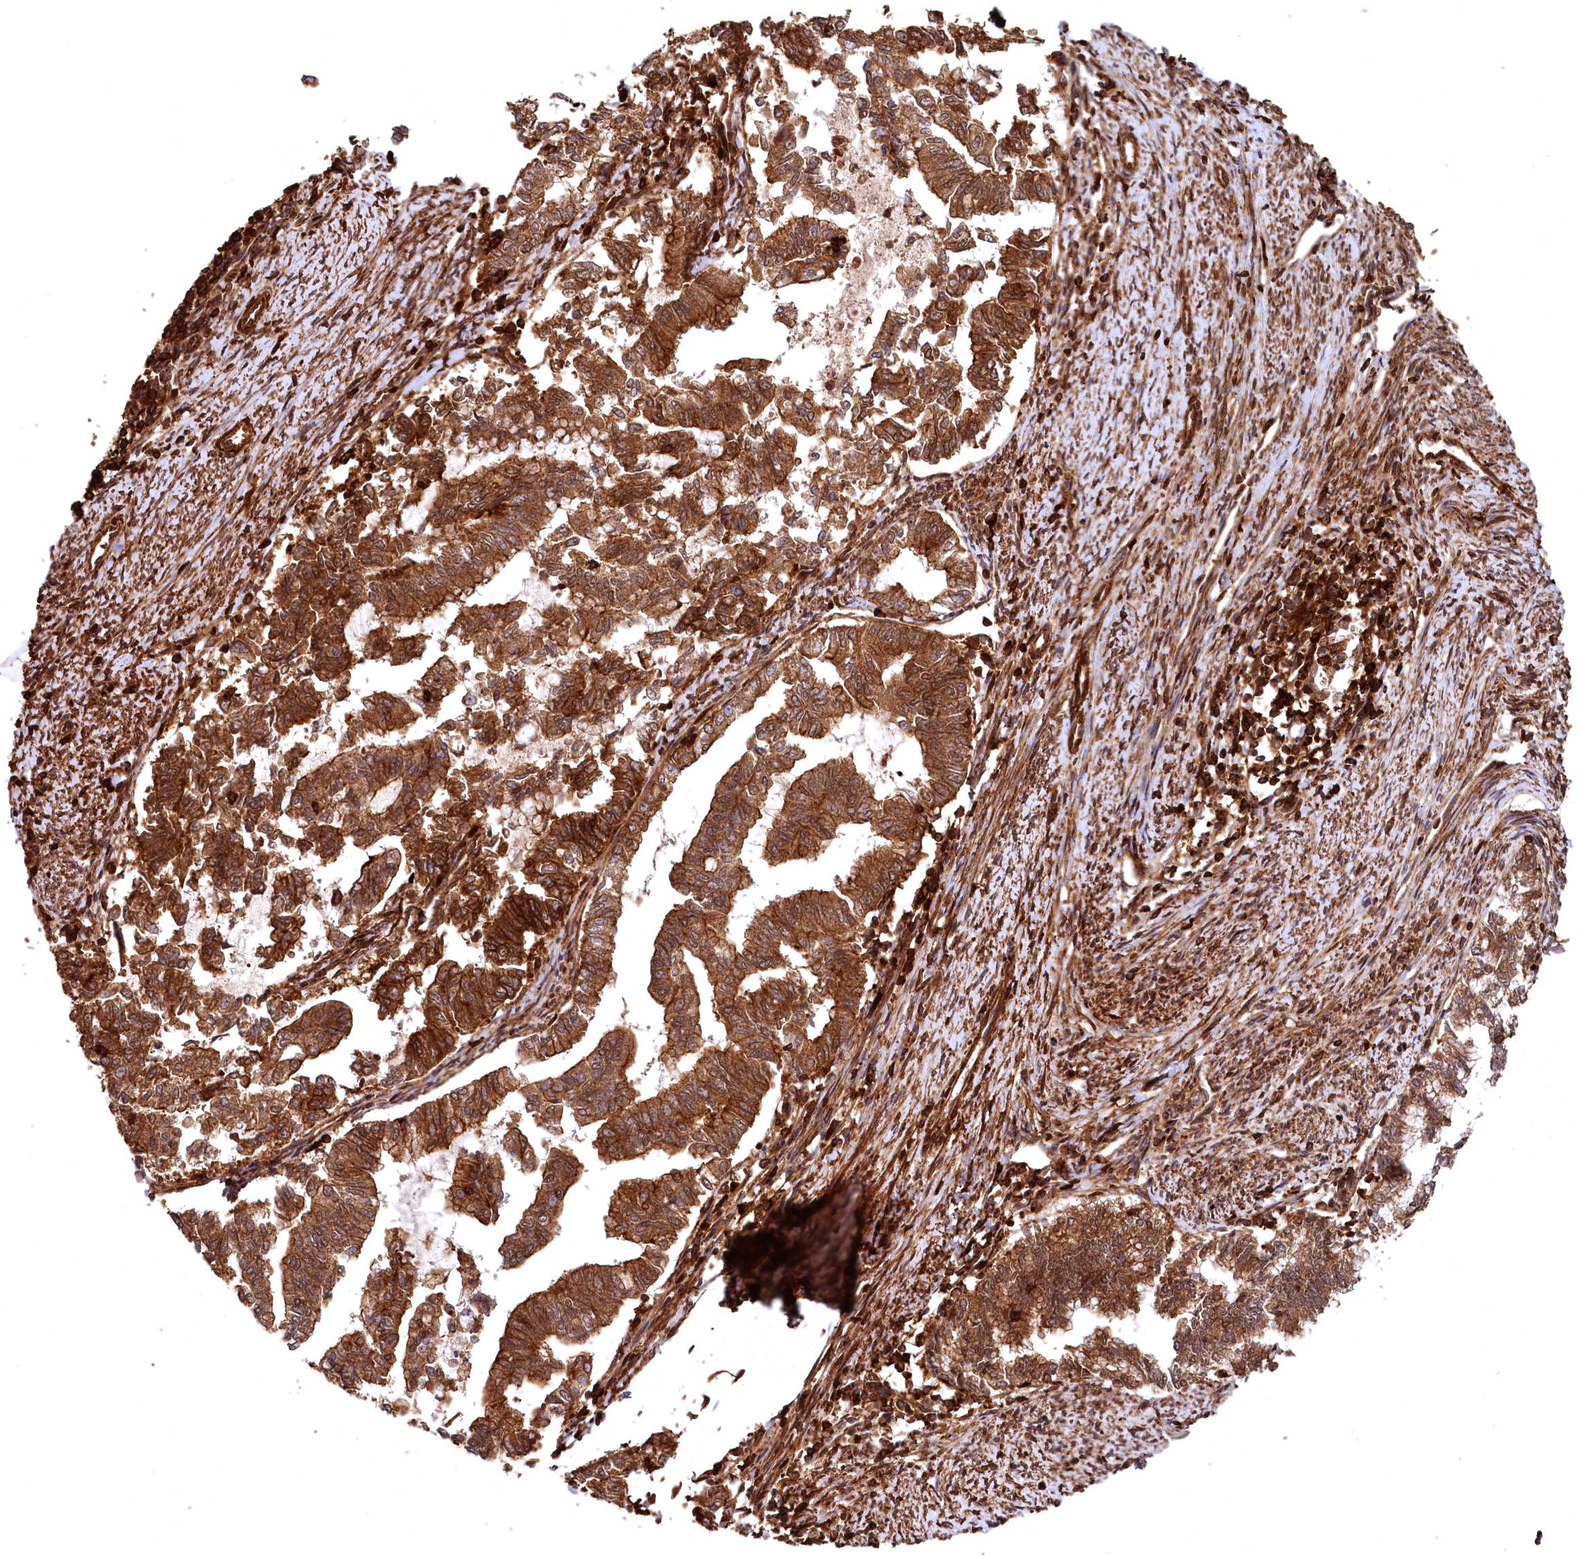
{"staining": {"intensity": "moderate", "quantity": ">75%", "location": "cytoplasmic/membranous"}, "tissue": "endometrial cancer", "cell_type": "Tumor cells", "image_type": "cancer", "snomed": [{"axis": "morphology", "description": "Adenocarcinoma, NOS"}, {"axis": "topography", "description": "Endometrium"}], "caption": "The histopathology image demonstrates staining of endometrial adenocarcinoma, revealing moderate cytoplasmic/membranous protein expression (brown color) within tumor cells.", "gene": "STUB1", "patient": {"sex": "female", "age": 79}}